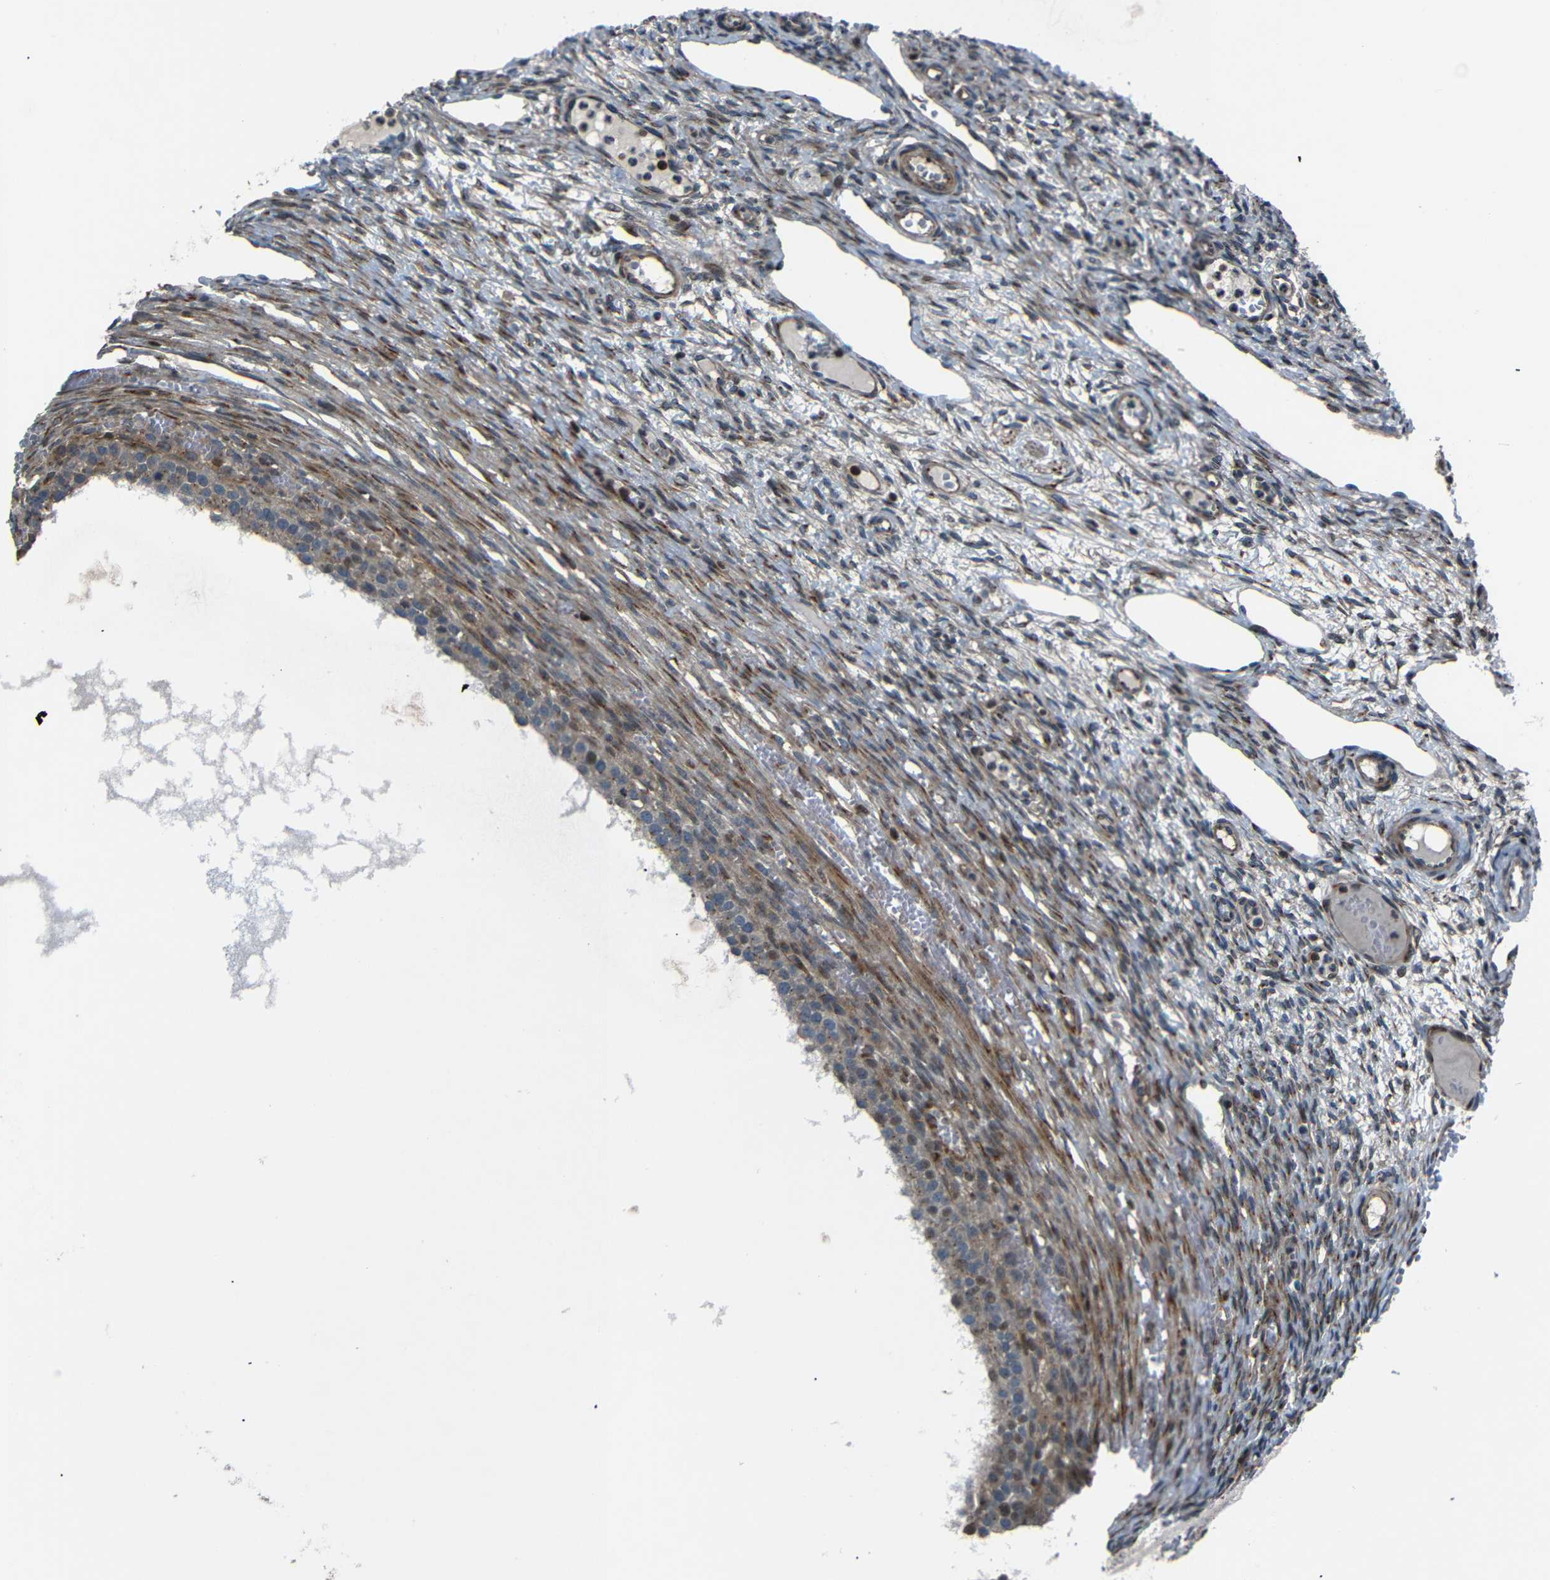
{"staining": {"intensity": "moderate", "quantity": "25%-75%", "location": "cytoplasmic/membranous"}, "tissue": "ovary", "cell_type": "Ovarian stroma cells", "image_type": "normal", "snomed": [{"axis": "morphology", "description": "Normal tissue, NOS"}, {"axis": "topography", "description": "Ovary"}], "caption": "Ovary stained for a protein (brown) demonstrates moderate cytoplasmic/membranous positive expression in about 25%-75% of ovarian stroma cells.", "gene": "AKAP9", "patient": {"sex": "female", "age": 33}}